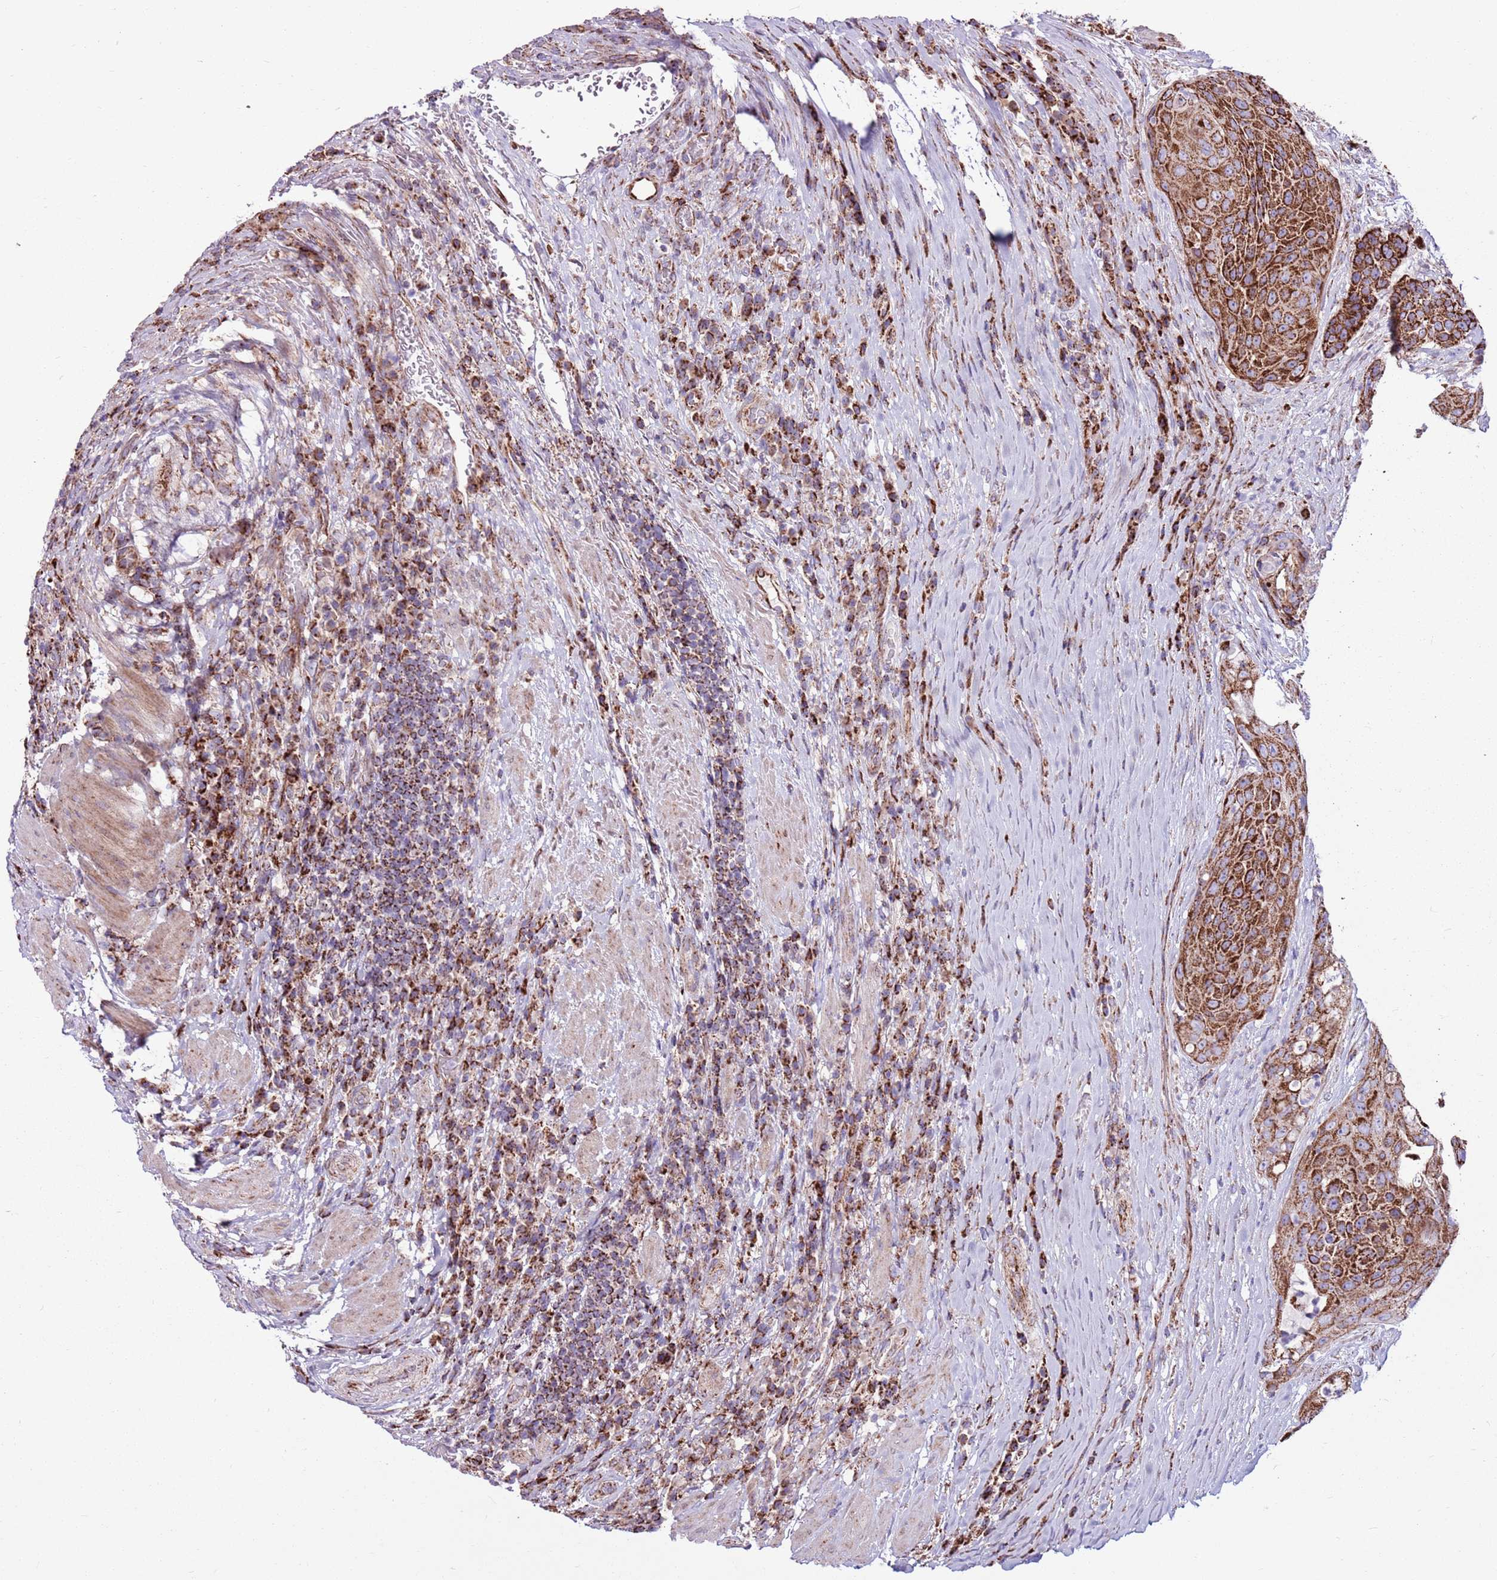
{"staining": {"intensity": "strong", "quantity": ">75%", "location": "cytoplasmic/membranous"}, "tissue": "urothelial cancer", "cell_type": "Tumor cells", "image_type": "cancer", "snomed": [{"axis": "morphology", "description": "Urothelial carcinoma, High grade"}, {"axis": "topography", "description": "Urinary bladder"}], "caption": "Tumor cells demonstrate high levels of strong cytoplasmic/membranous expression in about >75% of cells in urothelial cancer. Using DAB (brown) and hematoxylin (blue) stains, captured at high magnification using brightfield microscopy.", "gene": "HECTD4", "patient": {"sex": "female", "age": 63}}